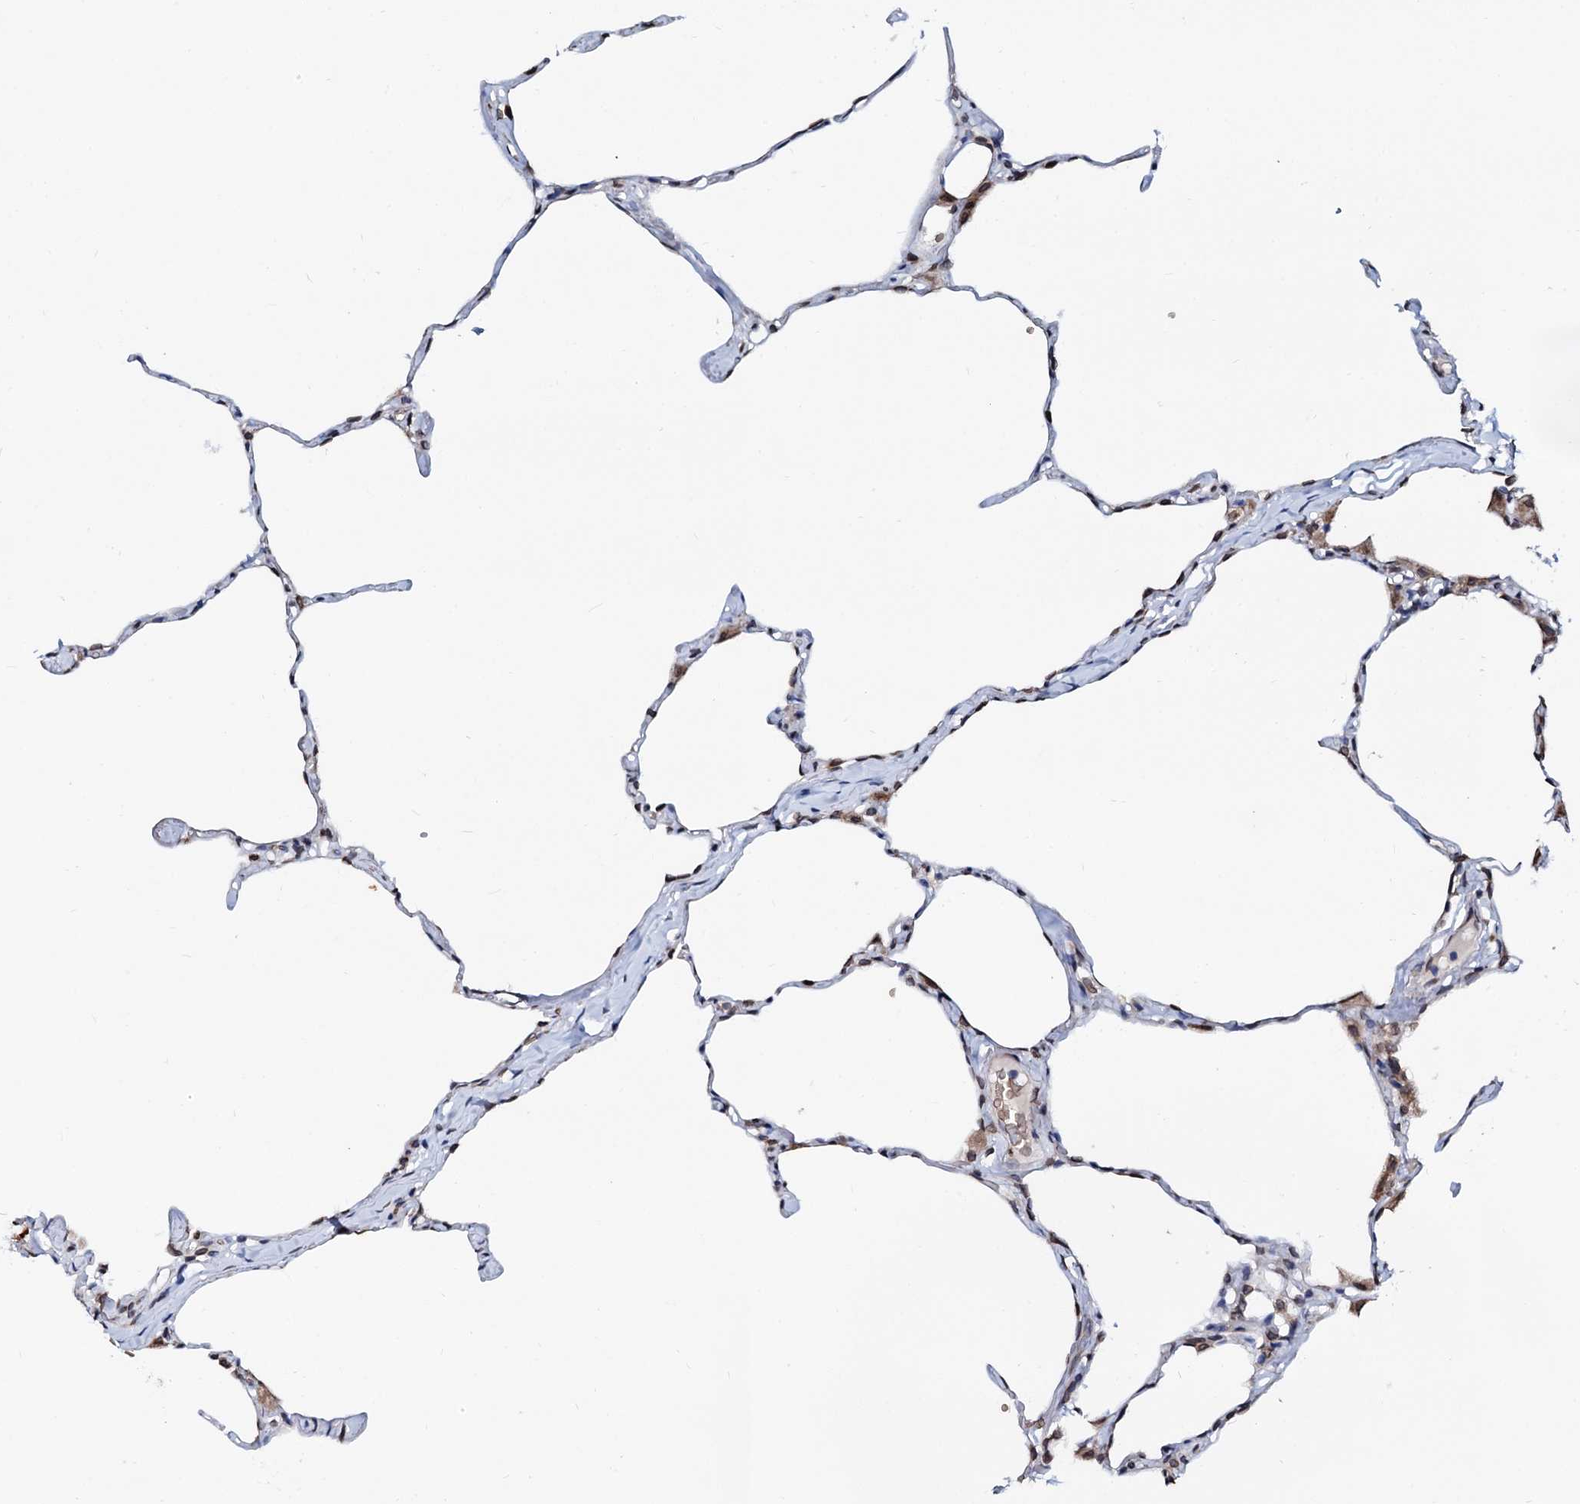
{"staining": {"intensity": "negative", "quantity": "none", "location": "none"}, "tissue": "lung", "cell_type": "Alveolar cells", "image_type": "normal", "snomed": [{"axis": "morphology", "description": "Normal tissue, NOS"}, {"axis": "topography", "description": "Lung"}], "caption": "Immunohistochemistry (IHC) image of unremarkable lung: human lung stained with DAB exhibits no significant protein staining in alveolar cells.", "gene": "NRP2", "patient": {"sex": "male", "age": 65}}